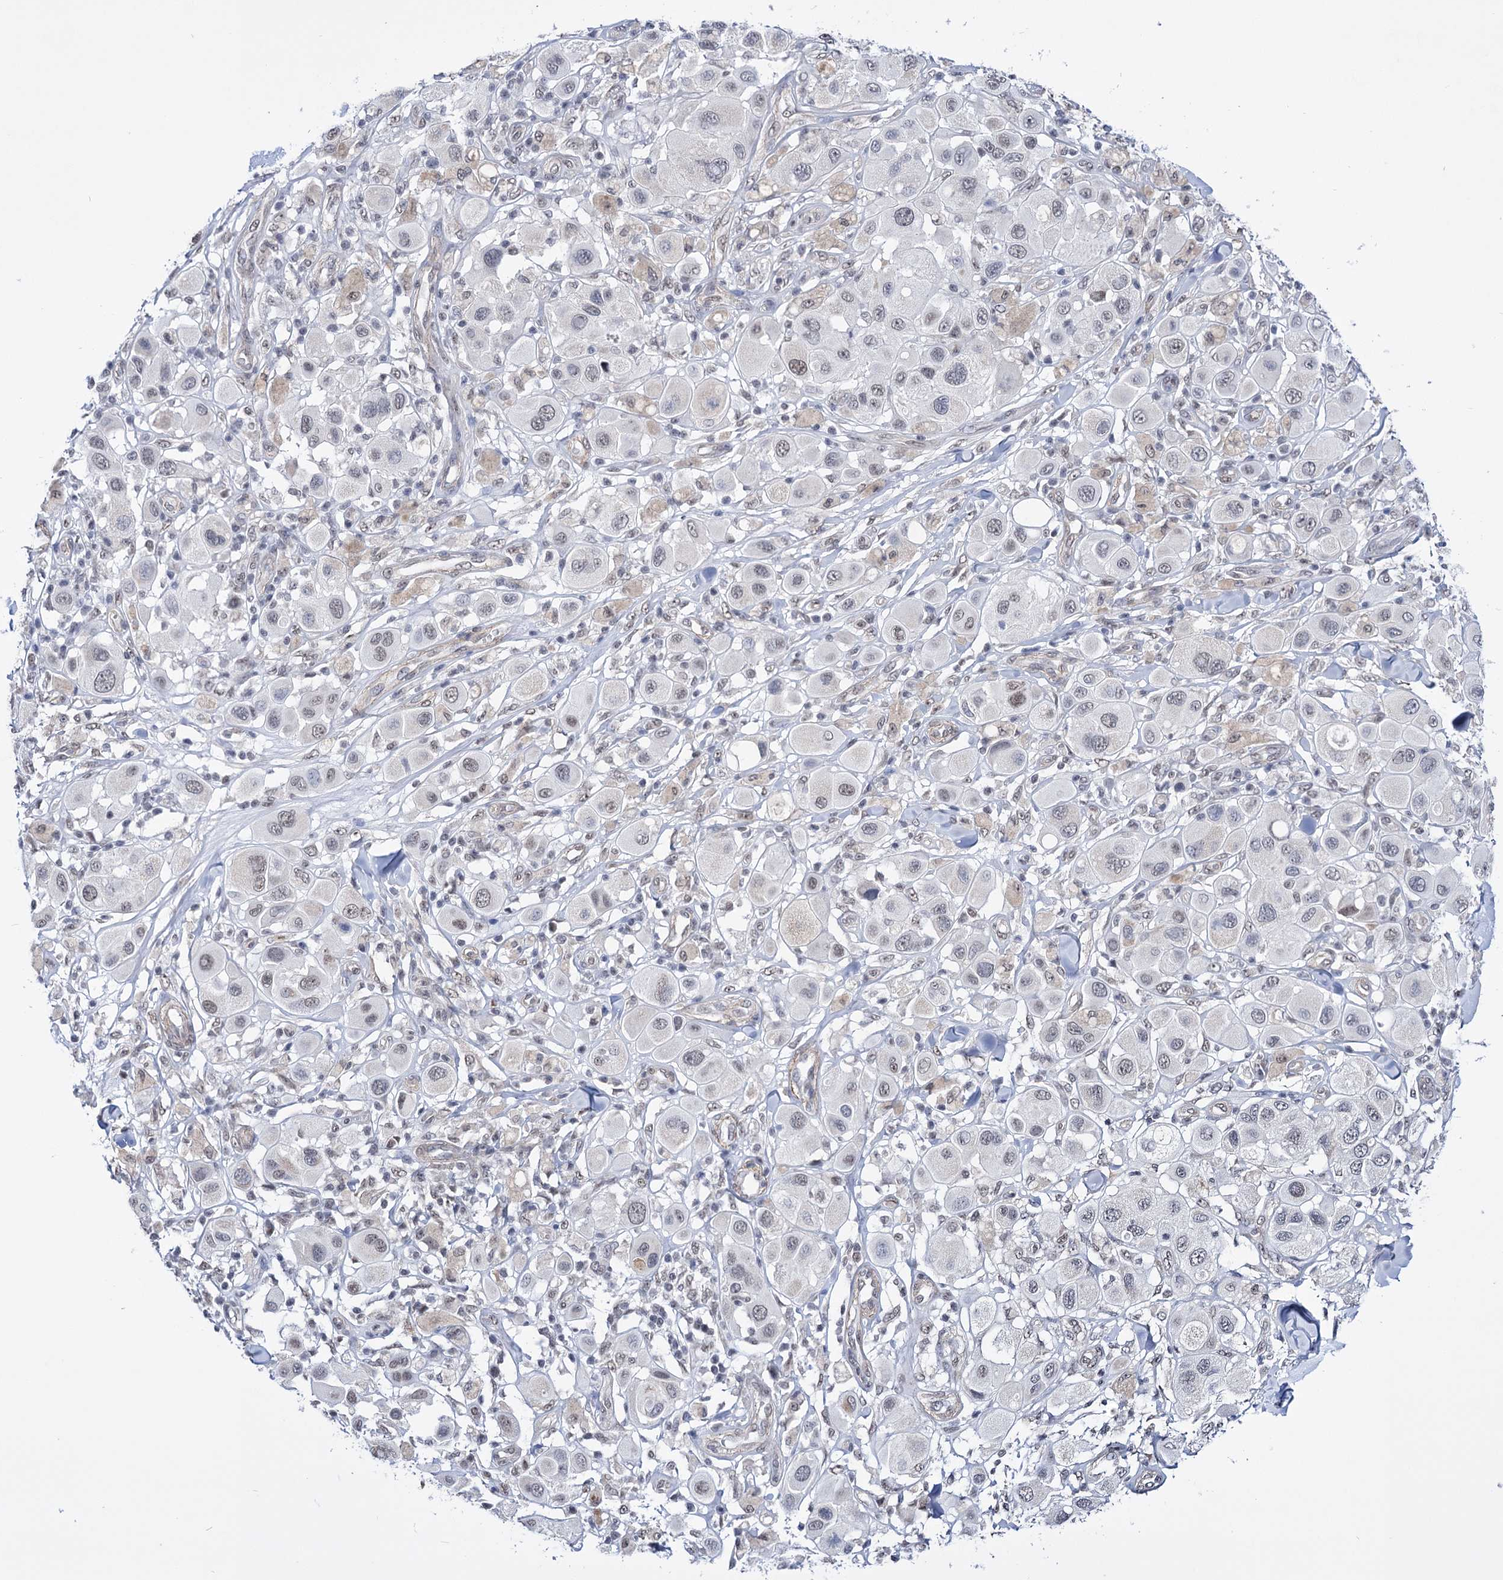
{"staining": {"intensity": "weak", "quantity": "<25%", "location": "nuclear"}, "tissue": "melanoma", "cell_type": "Tumor cells", "image_type": "cancer", "snomed": [{"axis": "morphology", "description": "Malignant melanoma, Metastatic site"}, {"axis": "topography", "description": "Skin"}], "caption": "Immunohistochemical staining of human melanoma displays no significant positivity in tumor cells. The staining is performed using DAB (3,3'-diaminobenzidine) brown chromogen with nuclei counter-stained in using hematoxylin.", "gene": "ABHD10", "patient": {"sex": "male", "age": 41}}